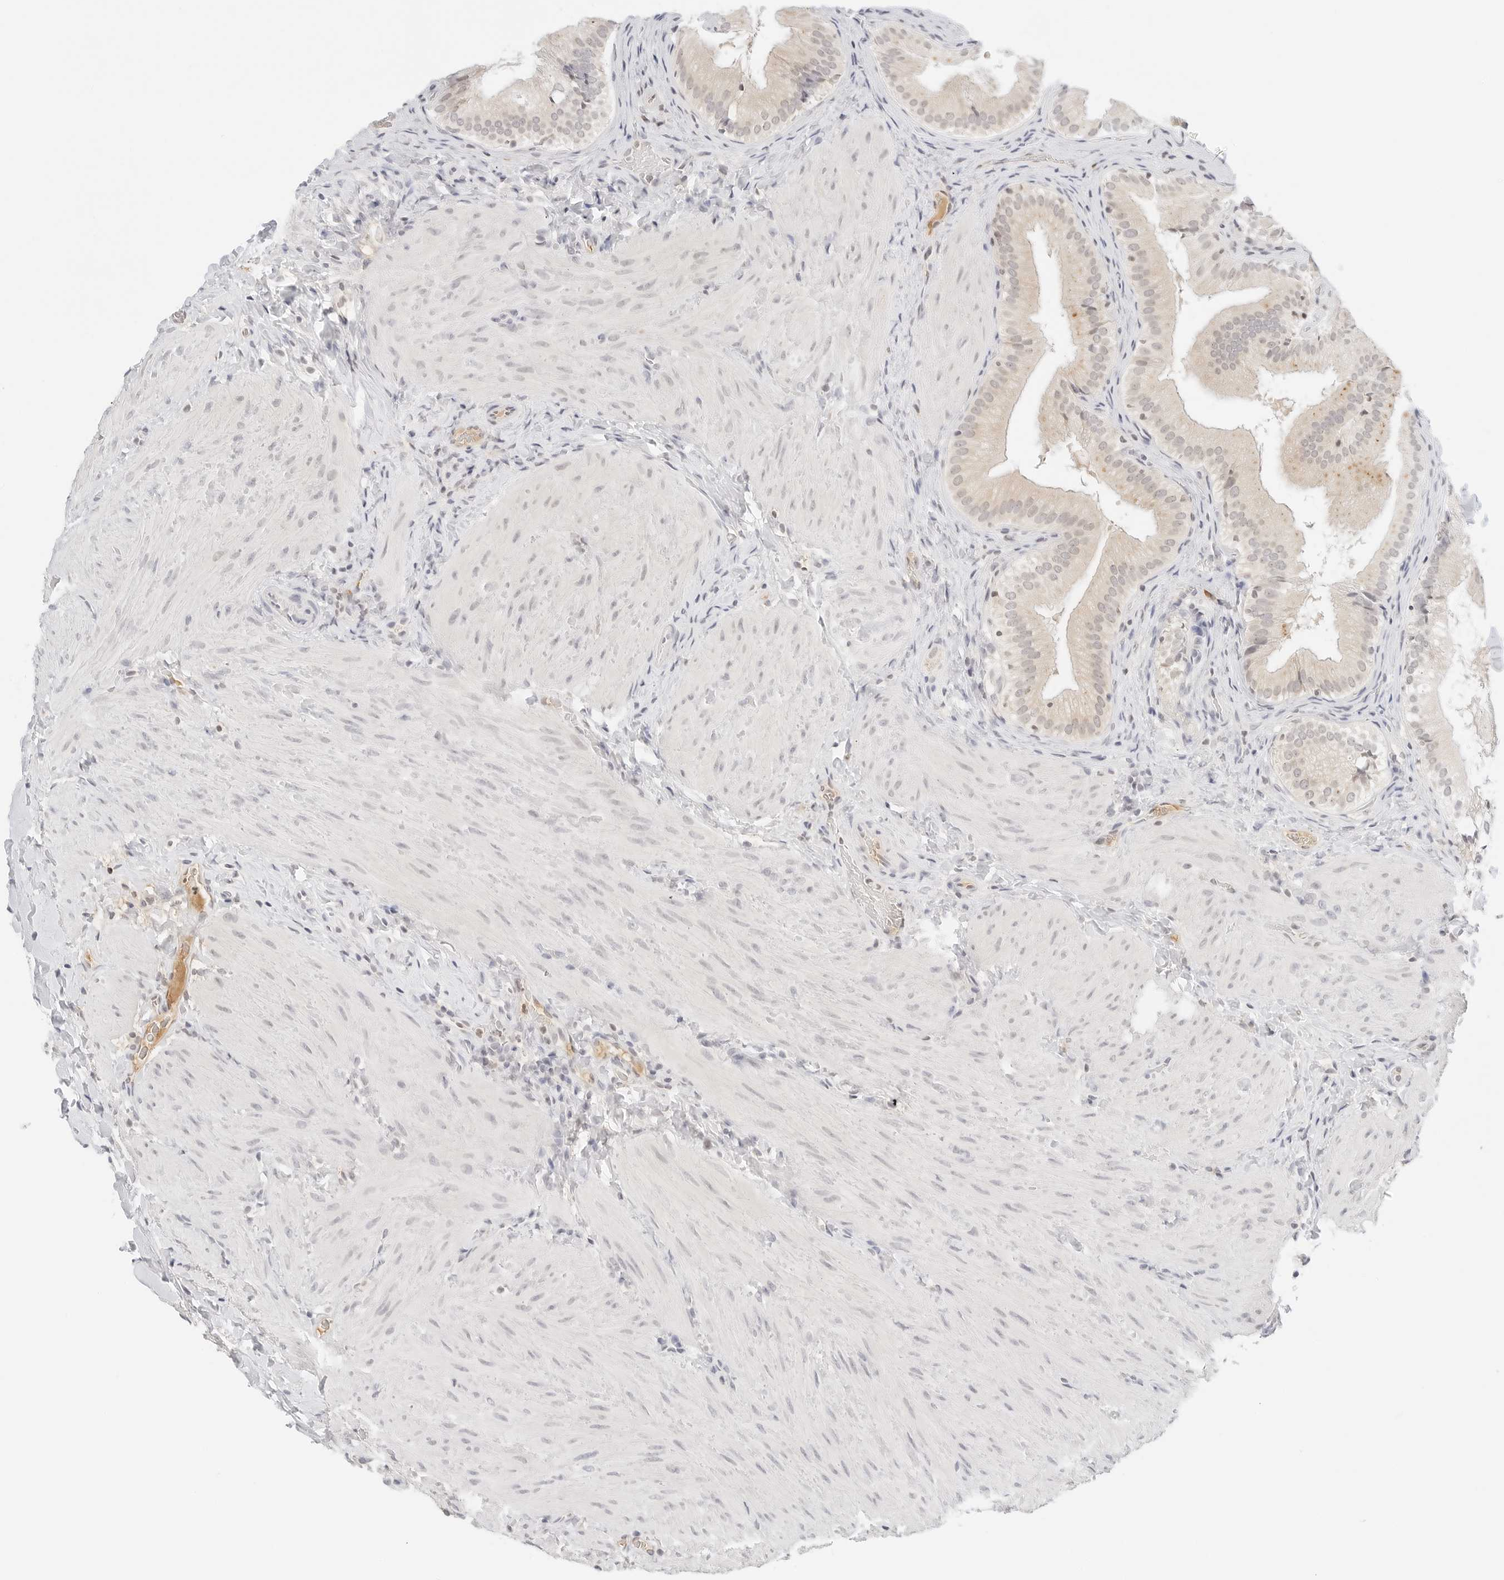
{"staining": {"intensity": "weak", "quantity": "25%-75%", "location": "cytoplasmic/membranous"}, "tissue": "gallbladder", "cell_type": "Glandular cells", "image_type": "normal", "snomed": [{"axis": "morphology", "description": "Normal tissue, NOS"}, {"axis": "topography", "description": "Gallbladder"}], "caption": "Human gallbladder stained with a protein marker displays weak staining in glandular cells.", "gene": "NEO1", "patient": {"sex": "female", "age": 30}}